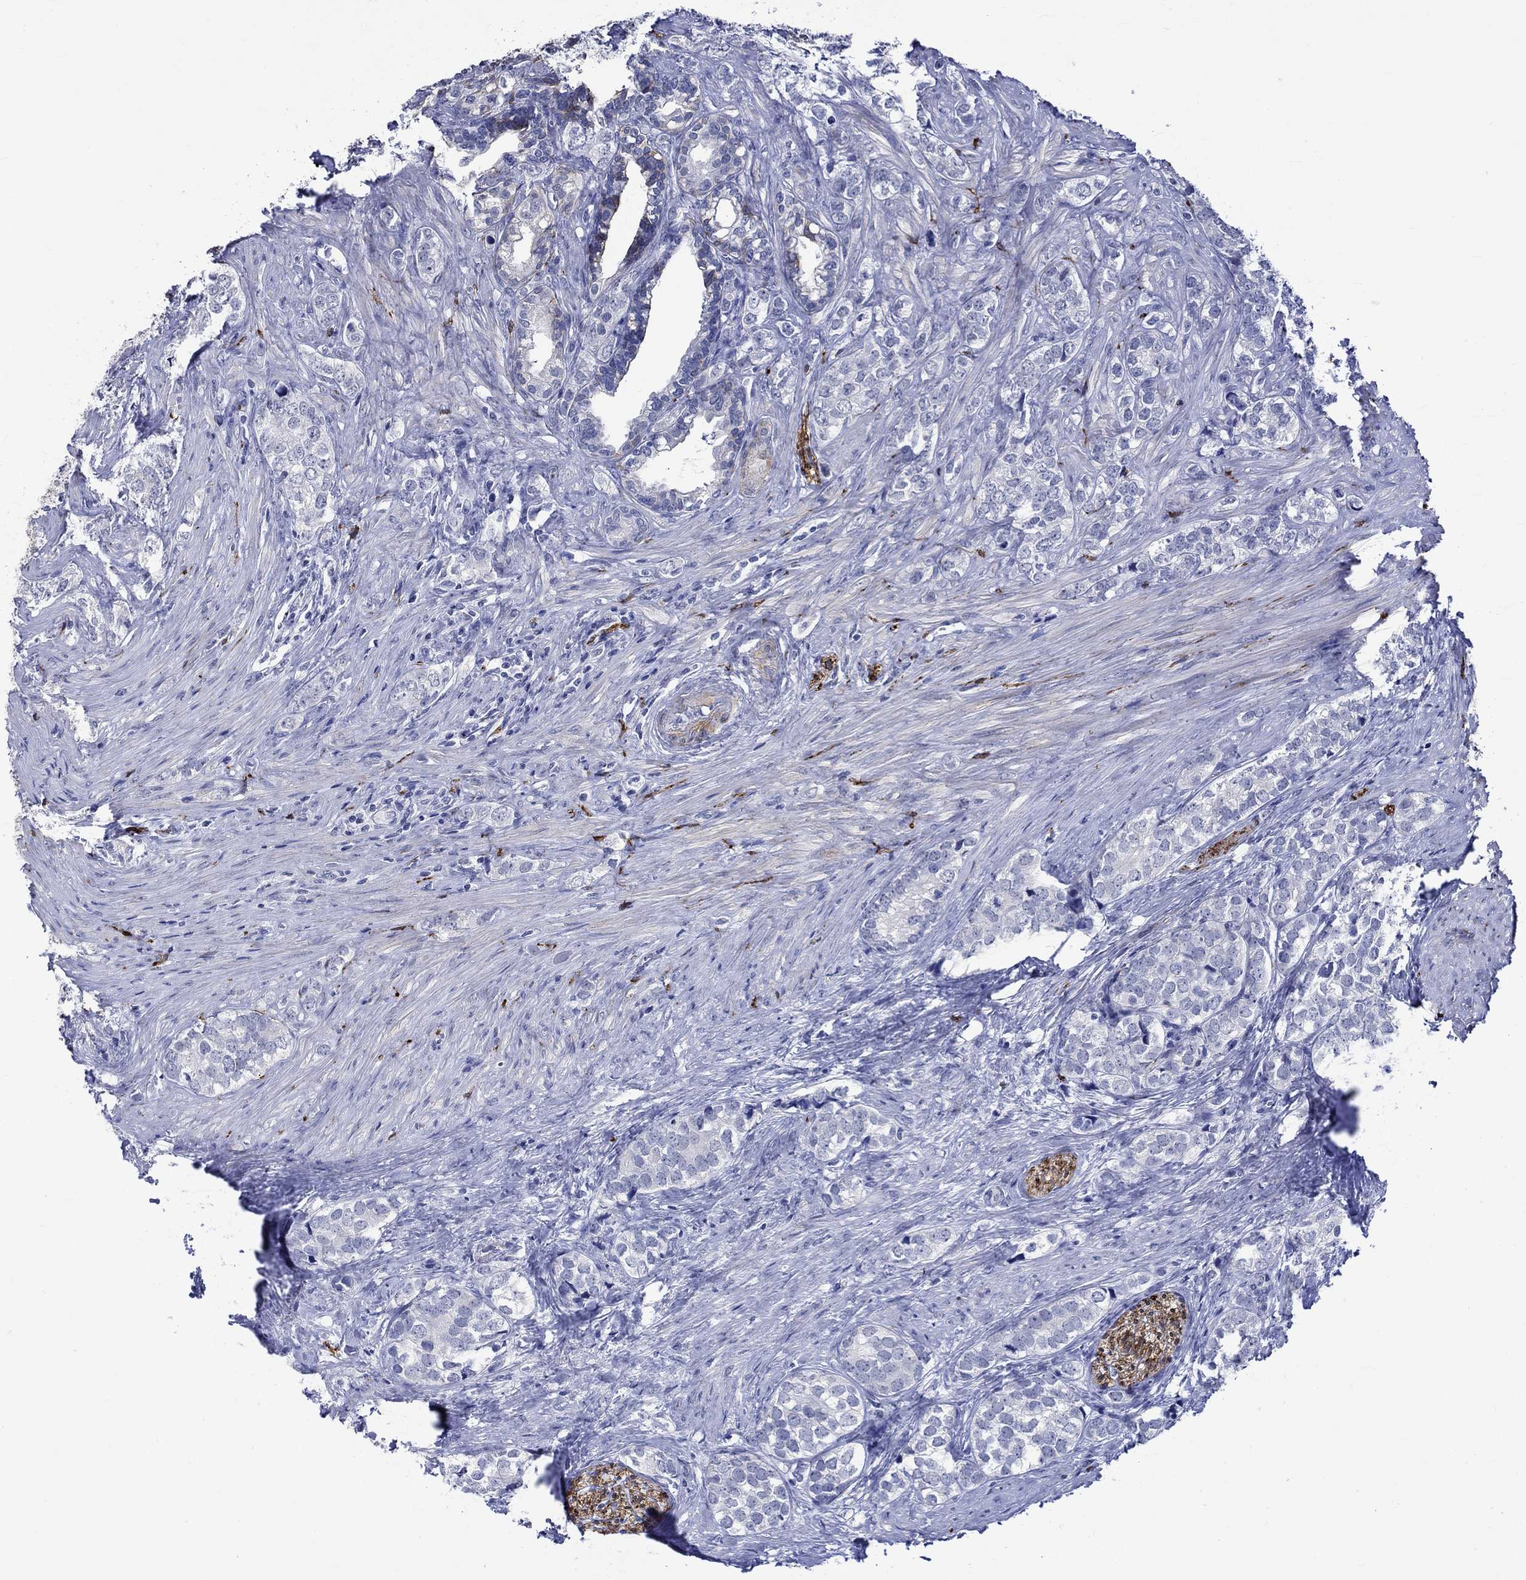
{"staining": {"intensity": "negative", "quantity": "none", "location": "none"}, "tissue": "prostate cancer", "cell_type": "Tumor cells", "image_type": "cancer", "snomed": [{"axis": "morphology", "description": "Adenocarcinoma, NOS"}, {"axis": "topography", "description": "Prostate and seminal vesicle, NOS"}], "caption": "Immunohistochemical staining of adenocarcinoma (prostate) demonstrates no significant positivity in tumor cells. (DAB (3,3'-diaminobenzidine) immunohistochemistry (IHC) with hematoxylin counter stain).", "gene": "CRYAB", "patient": {"sex": "male", "age": 63}}